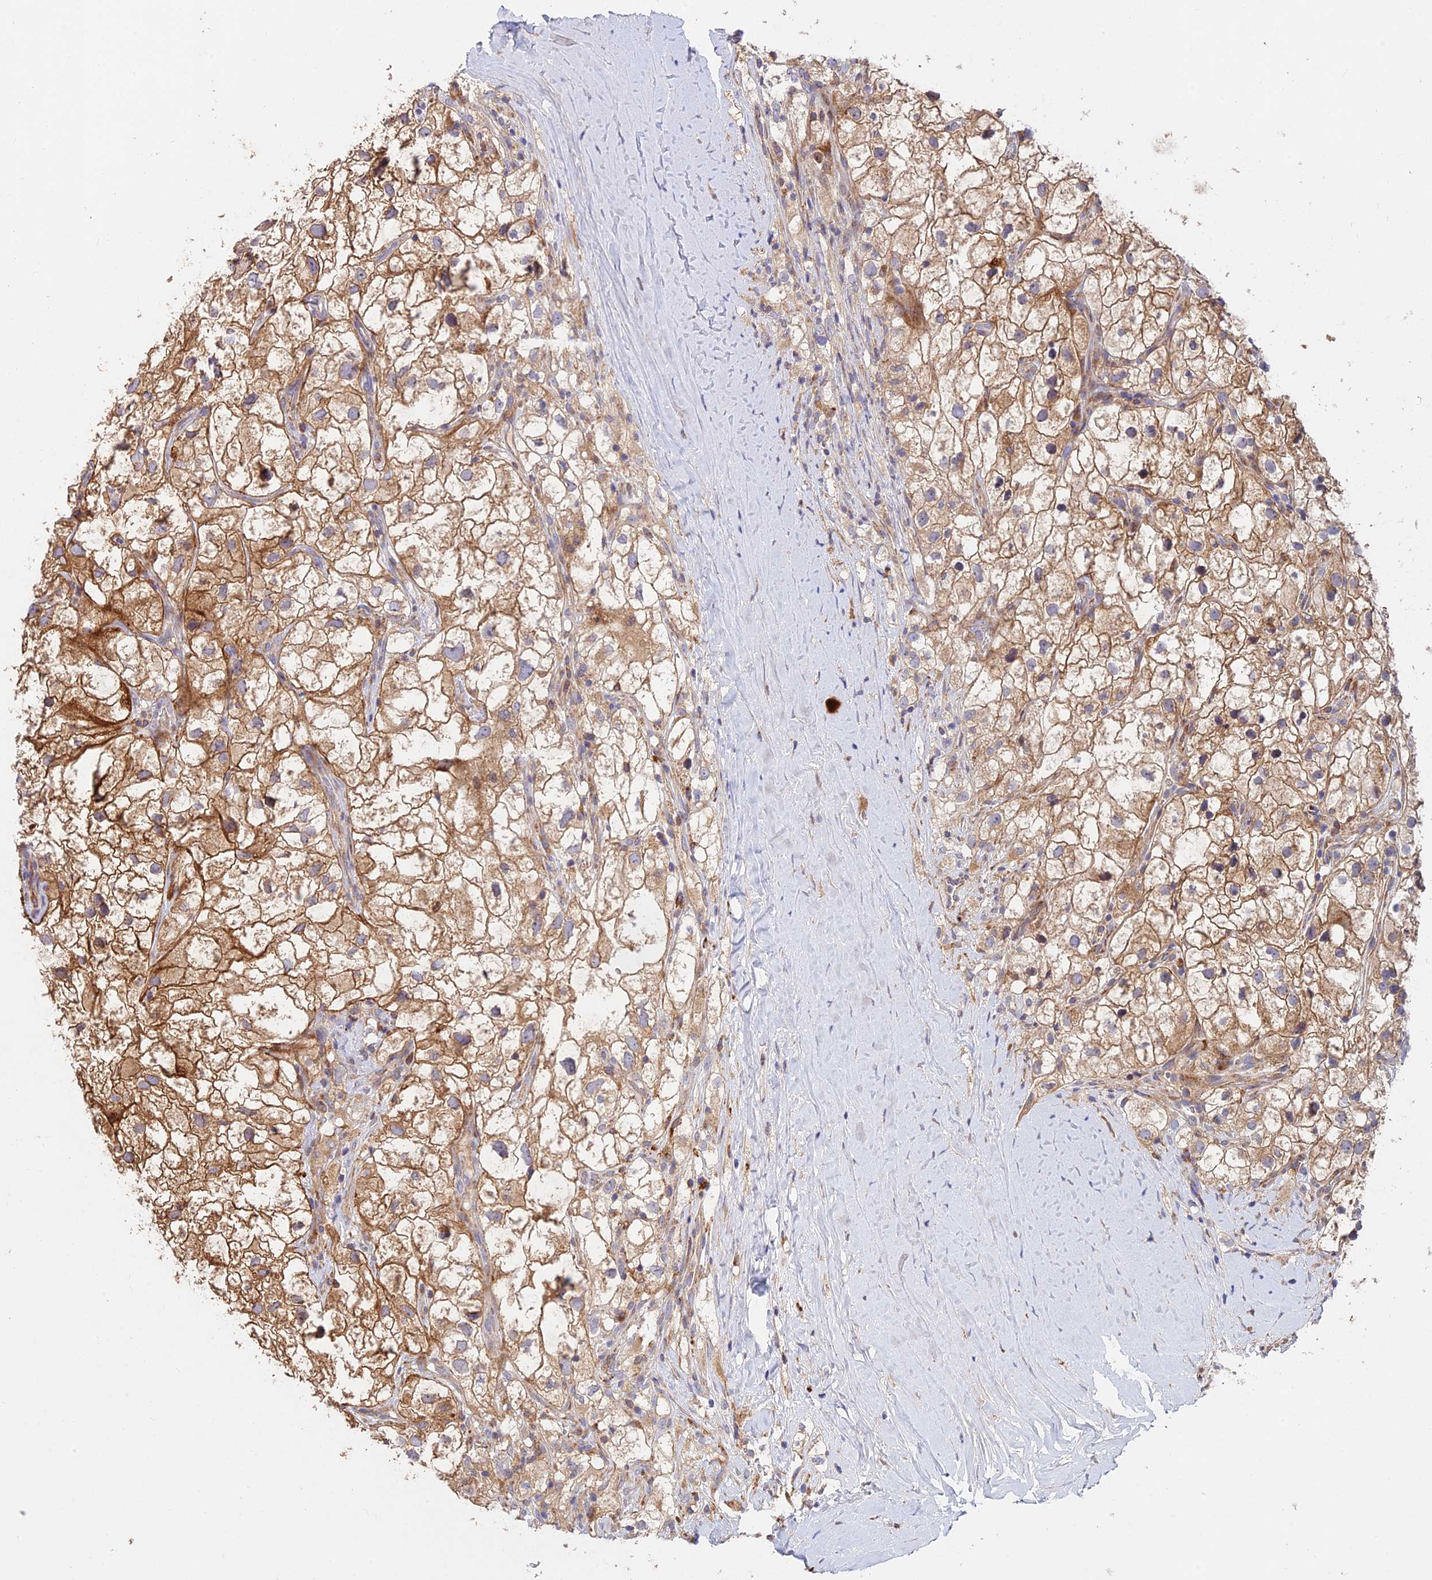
{"staining": {"intensity": "moderate", "quantity": ">75%", "location": "cytoplasmic/membranous"}, "tissue": "renal cancer", "cell_type": "Tumor cells", "image_type": "cancer", "snomed": [{"axis": "morphology", "description": "Adenocarcinoma, NOS"}, {"axis": "topography", "description": "Kidney"}], "caption": "High-power microscopy captured an immunohistochemistry micrograph of renal cancer (adenocarcinoma), revealing moderate cytoplasmic/membranous expression in about >75% of tumor cells. Using DAB (3,3'-diaminobenzidine) (brown) and hematoxylin (blue) stains, captured at high magnification using brightfield microscopy.", "gene": "FUOM", "patient": {"sex": "male", "age": 59}}